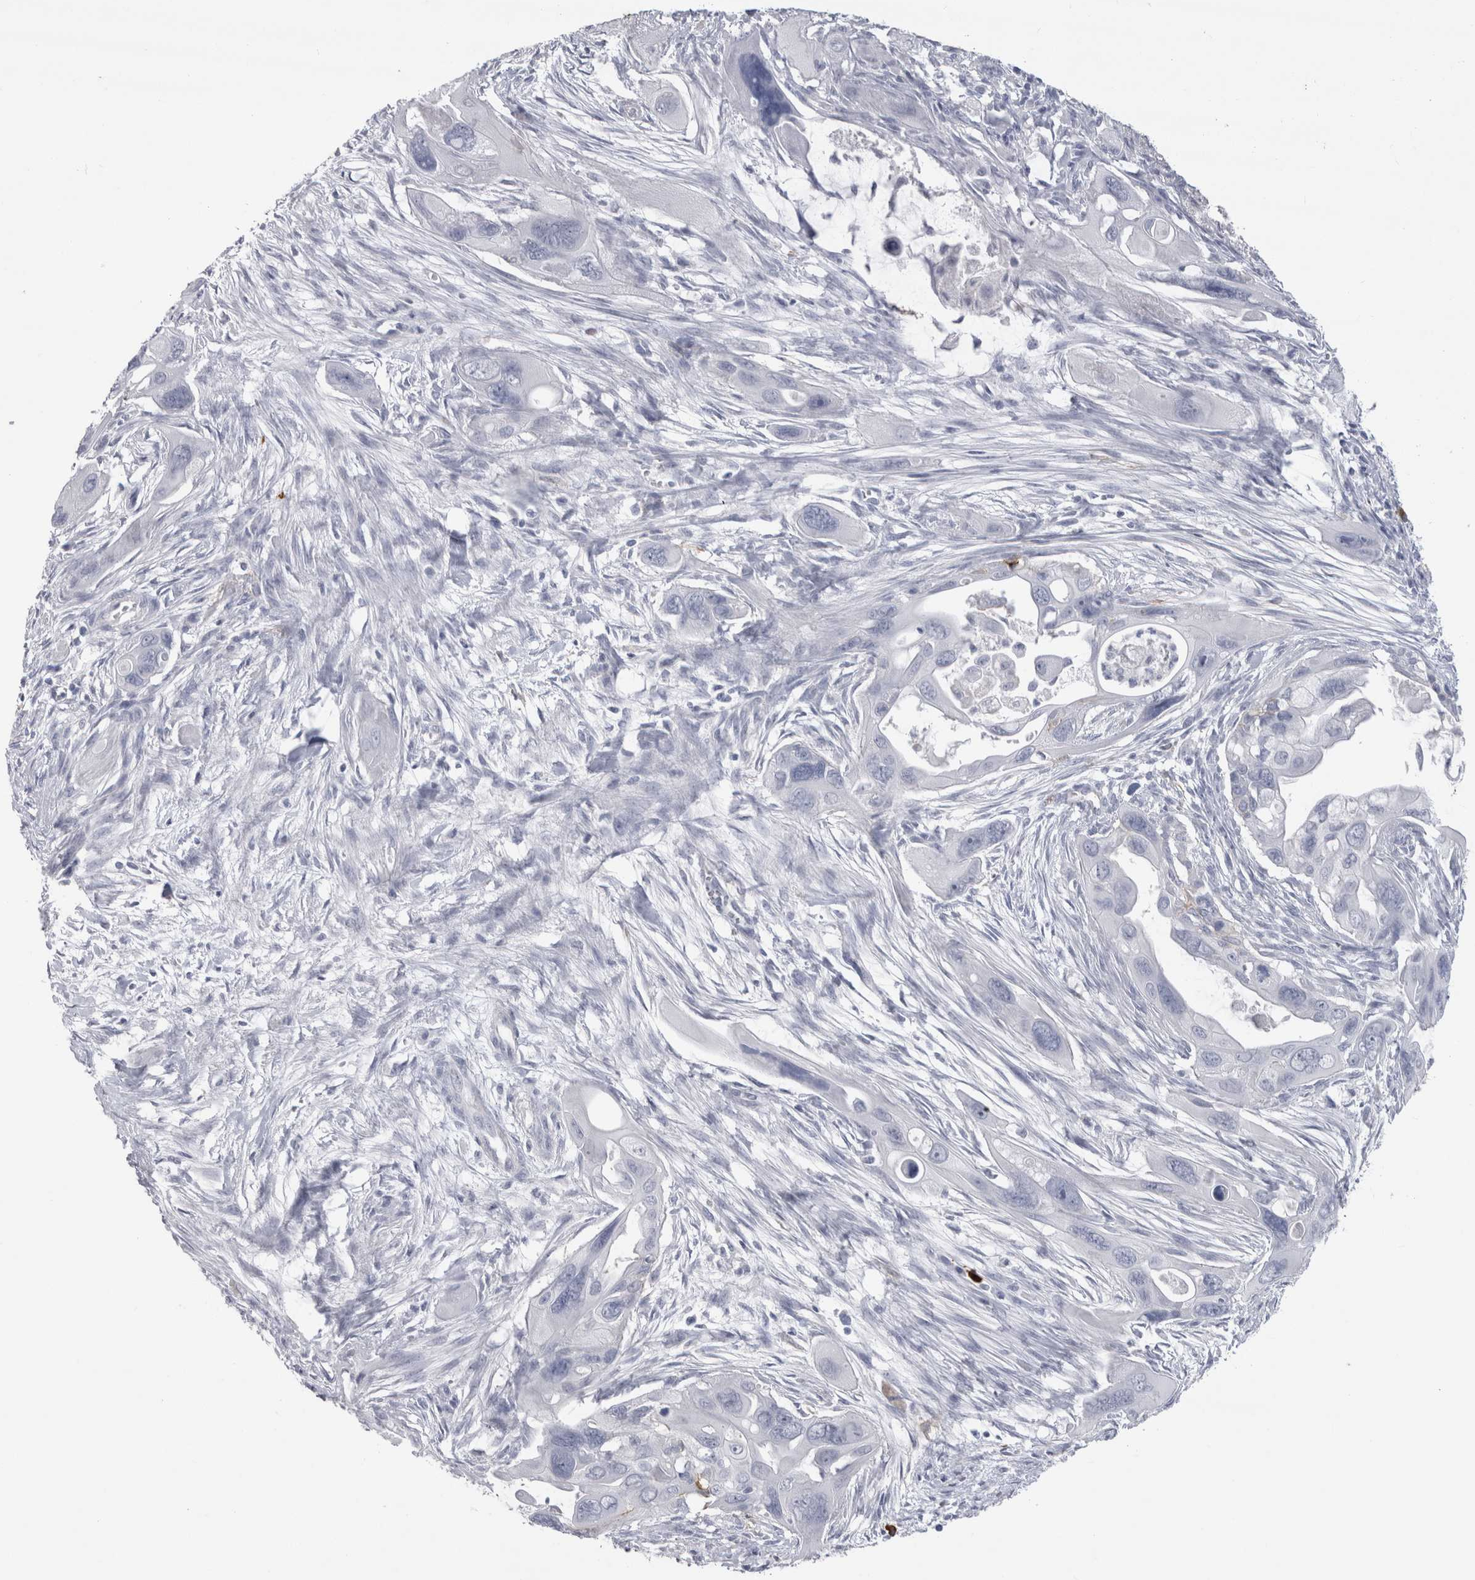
{"staining": {"intensity": "negative", "quantity": "none", "location": "none"}, "tissue": "pancreatic cancer", "cell_type": "Tumor cells", "image_type": "cancer", "snomed": [{"axis": "morphology", "description": "Adenocarcinoma, NOS"}, {"axis": "topography", "description": "Pancreas"}], "caption": "IHC photomicrograph of pancreatic cancer (adenocarcinoma) stained for a protein (brown), which exhibits no expression in tumor cells.", "gene": "CDH17", "patient": {"sex": "male", "age": 73}}